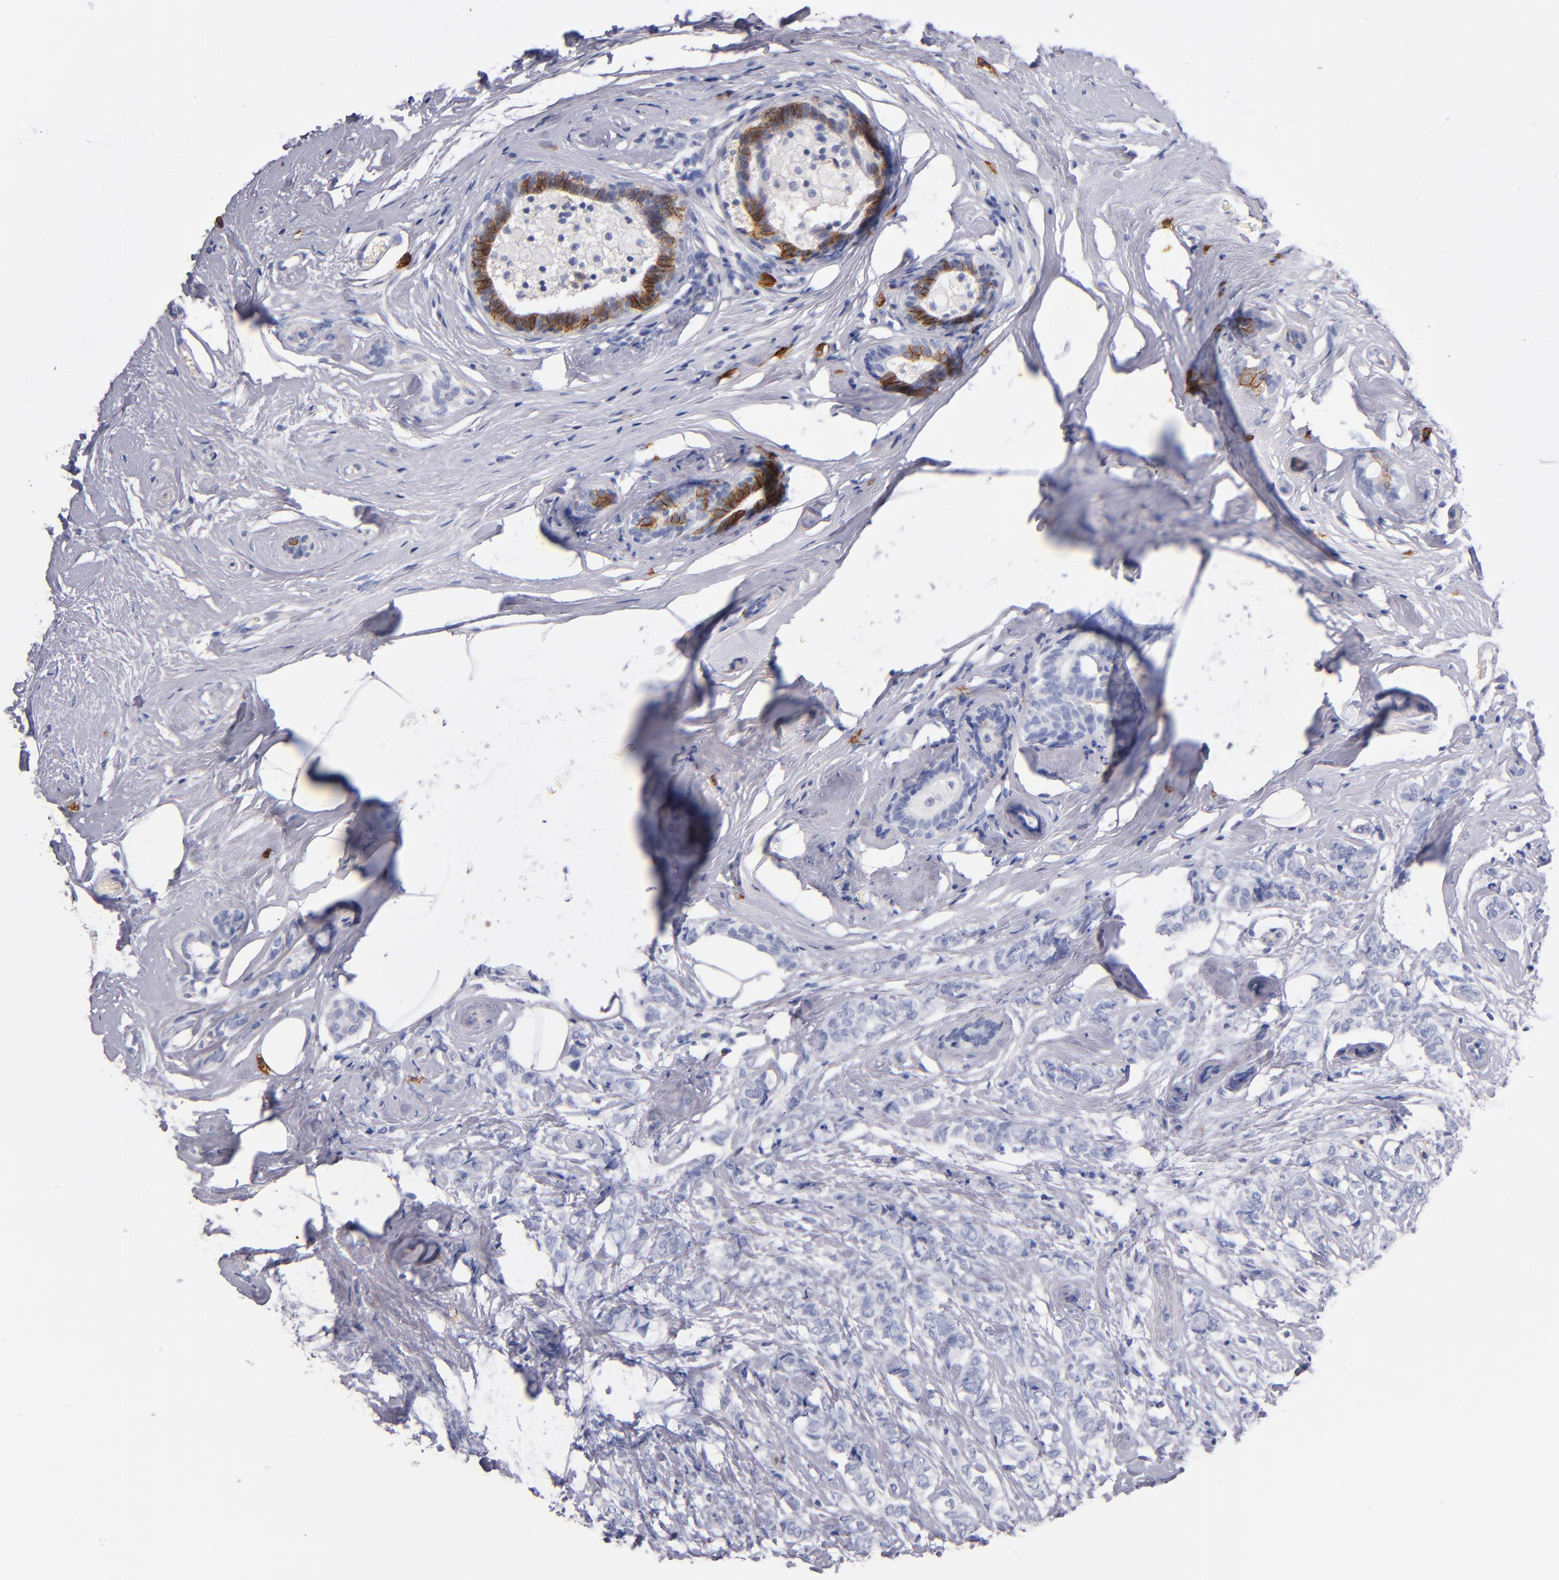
{"staining": {"intensity": "negative", "quantity": "none", "location": "none"}, "tissue": "breast cancer", "cell_type": "Tumor cells", "image_type": "cancer", "snomed": [{"axis": "morphology", "description": "Lobular carcinoma"}, {"axis": "topography", "description": "Breast"}], "caption": "Histopathology image shows no protein positivity in tumor cells of breast cancer tissue.", "gene": "KIT", "patient": {"sex": "female", "age": 60}}